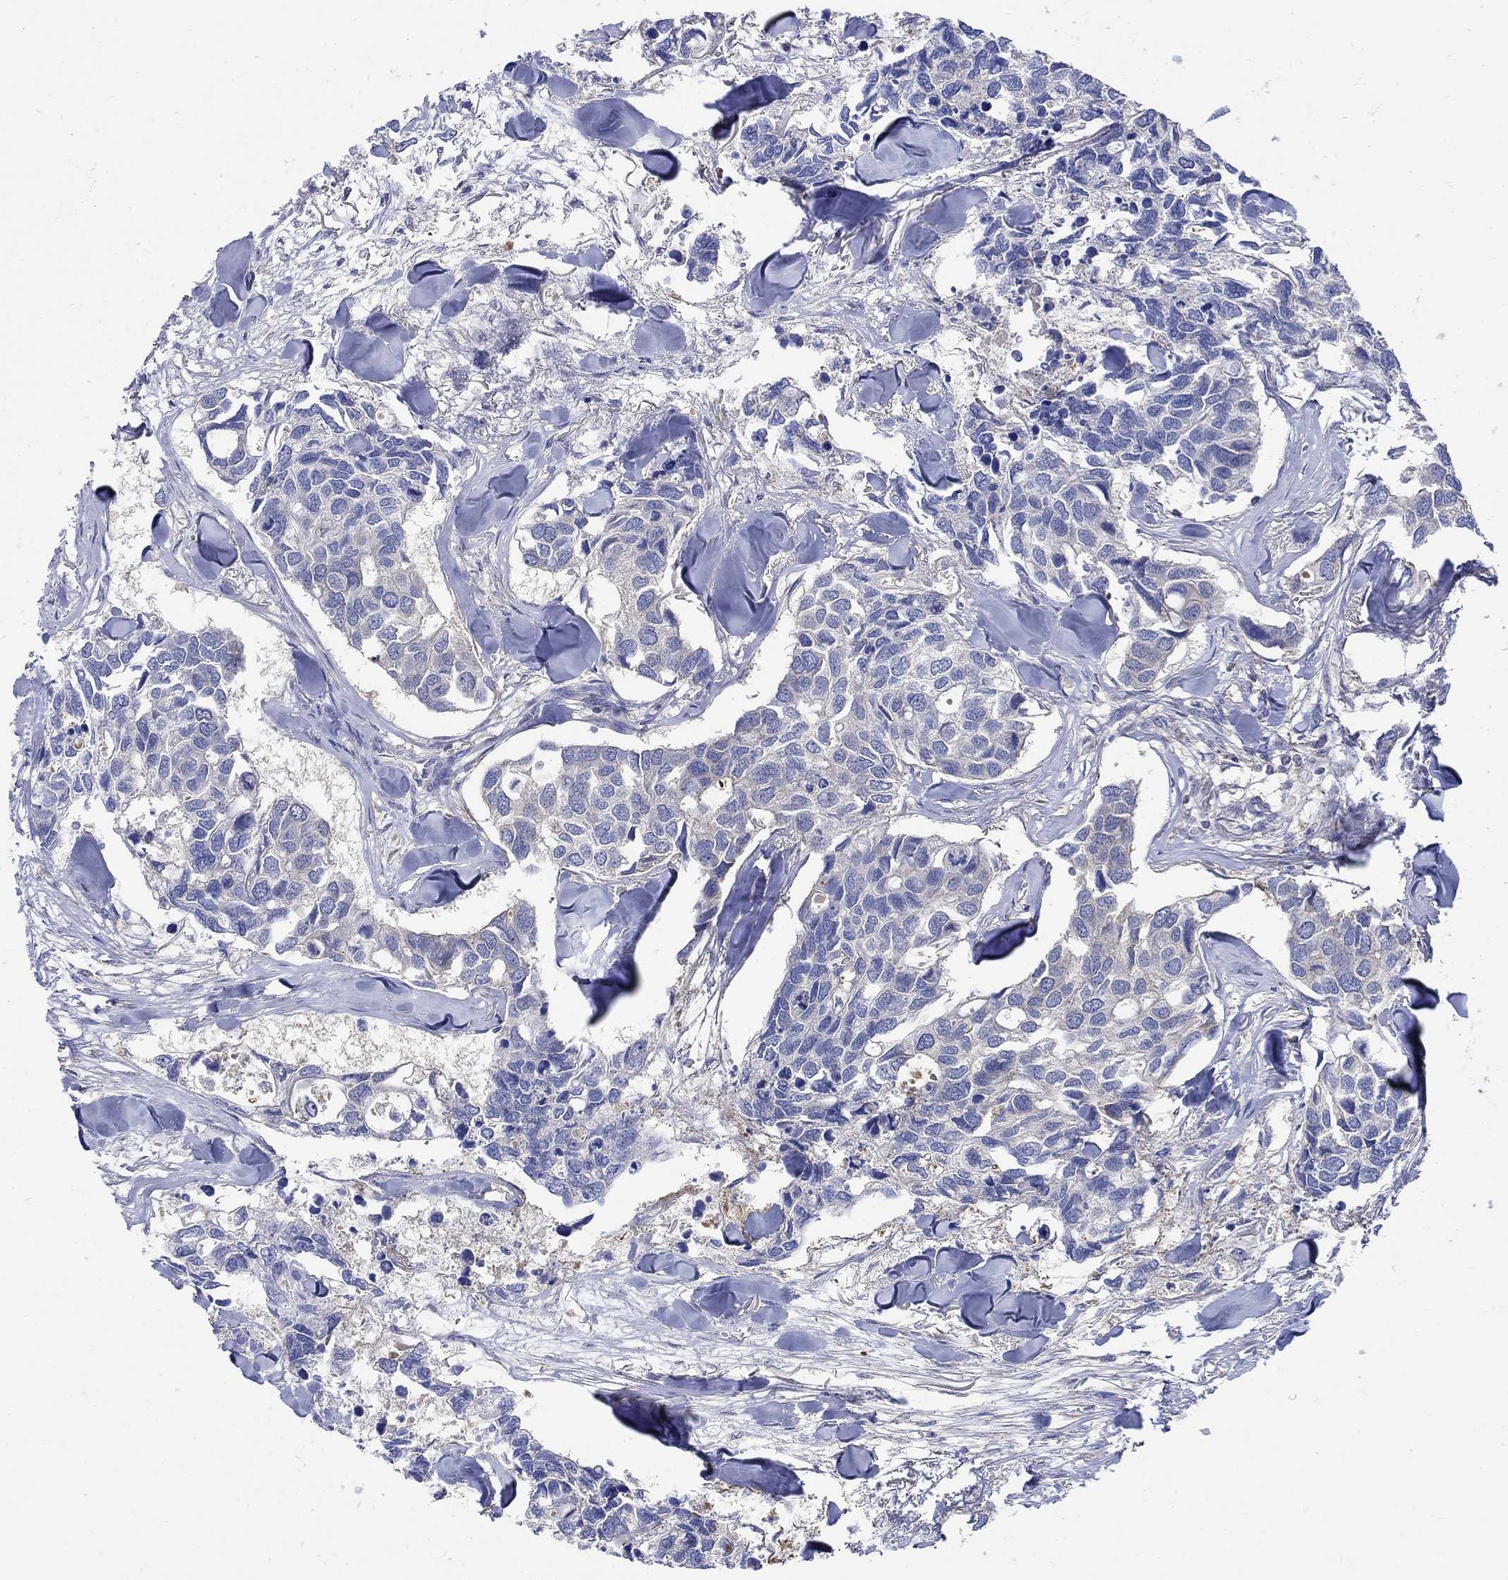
{"staining": {"intensity": "negative", "quantity": "none", "location": "none"}, "tissue": "breast cancer", "cell_type": "Tumor cells", "image_type": "cancer", "snomed": [{"axis": "morphology", "description": "Duct carcinoma"}, {"axis": "topography", "description": "Breast"}], "caption": "An IHC micrograph of breast cancer (invasive ductal carcinoma) is shown. There is no staining in tumor cells of breast cancer (invasive ductal carcinoma).", "gene": "TEKT3", "patient": {"sex": "female", "age": 83}}